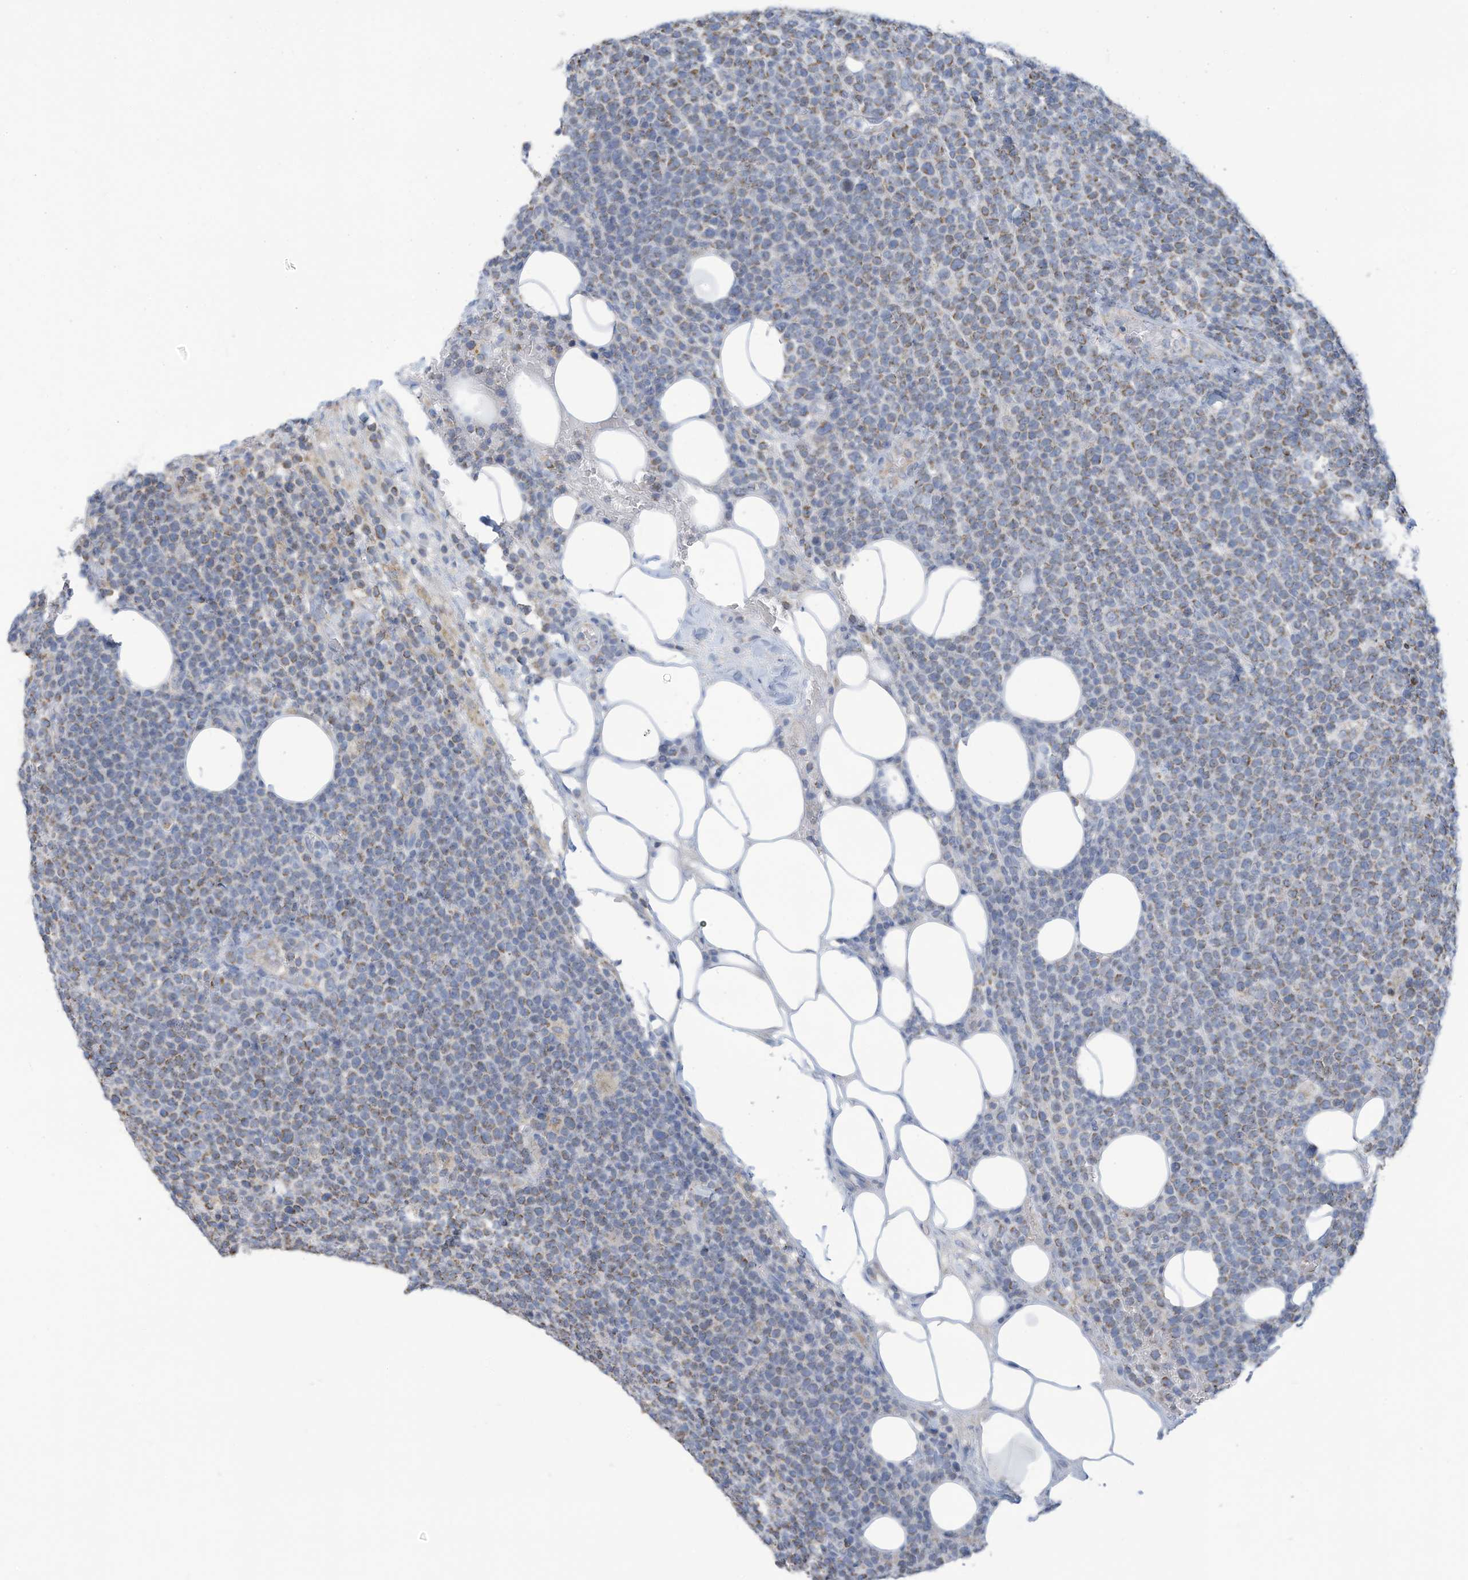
{"staining": {"intensity": "moderate", "quantity": "25%-75%", "location": "cytoplasmic/membranous"}, "tissue": "lymphoma", "cell_type": "Tumor cells", "image_type": "cancer", "snomed": [{"axis": "morphology", "description": "Malignant lymphoma, non-Hodgkin's type, High grade"}, {"axis": "topography", "description": "Lymph node"}], "caption": "Immunohistochemistry staining of lymphoma, which reveals medium levels of moderate cytoplasmic/membranous expression in approximately 25%-75% of tumor cells indicating moderate cytoplasmic/membranous protein staining. The staining was performed using DAB (3,3'-diaminobenzidine) (brown) for protein detection and nuclei were counterstained in hematoxylin (blue).", "gene": "NLN", "patient": {"sex": "male", "age": 61}}